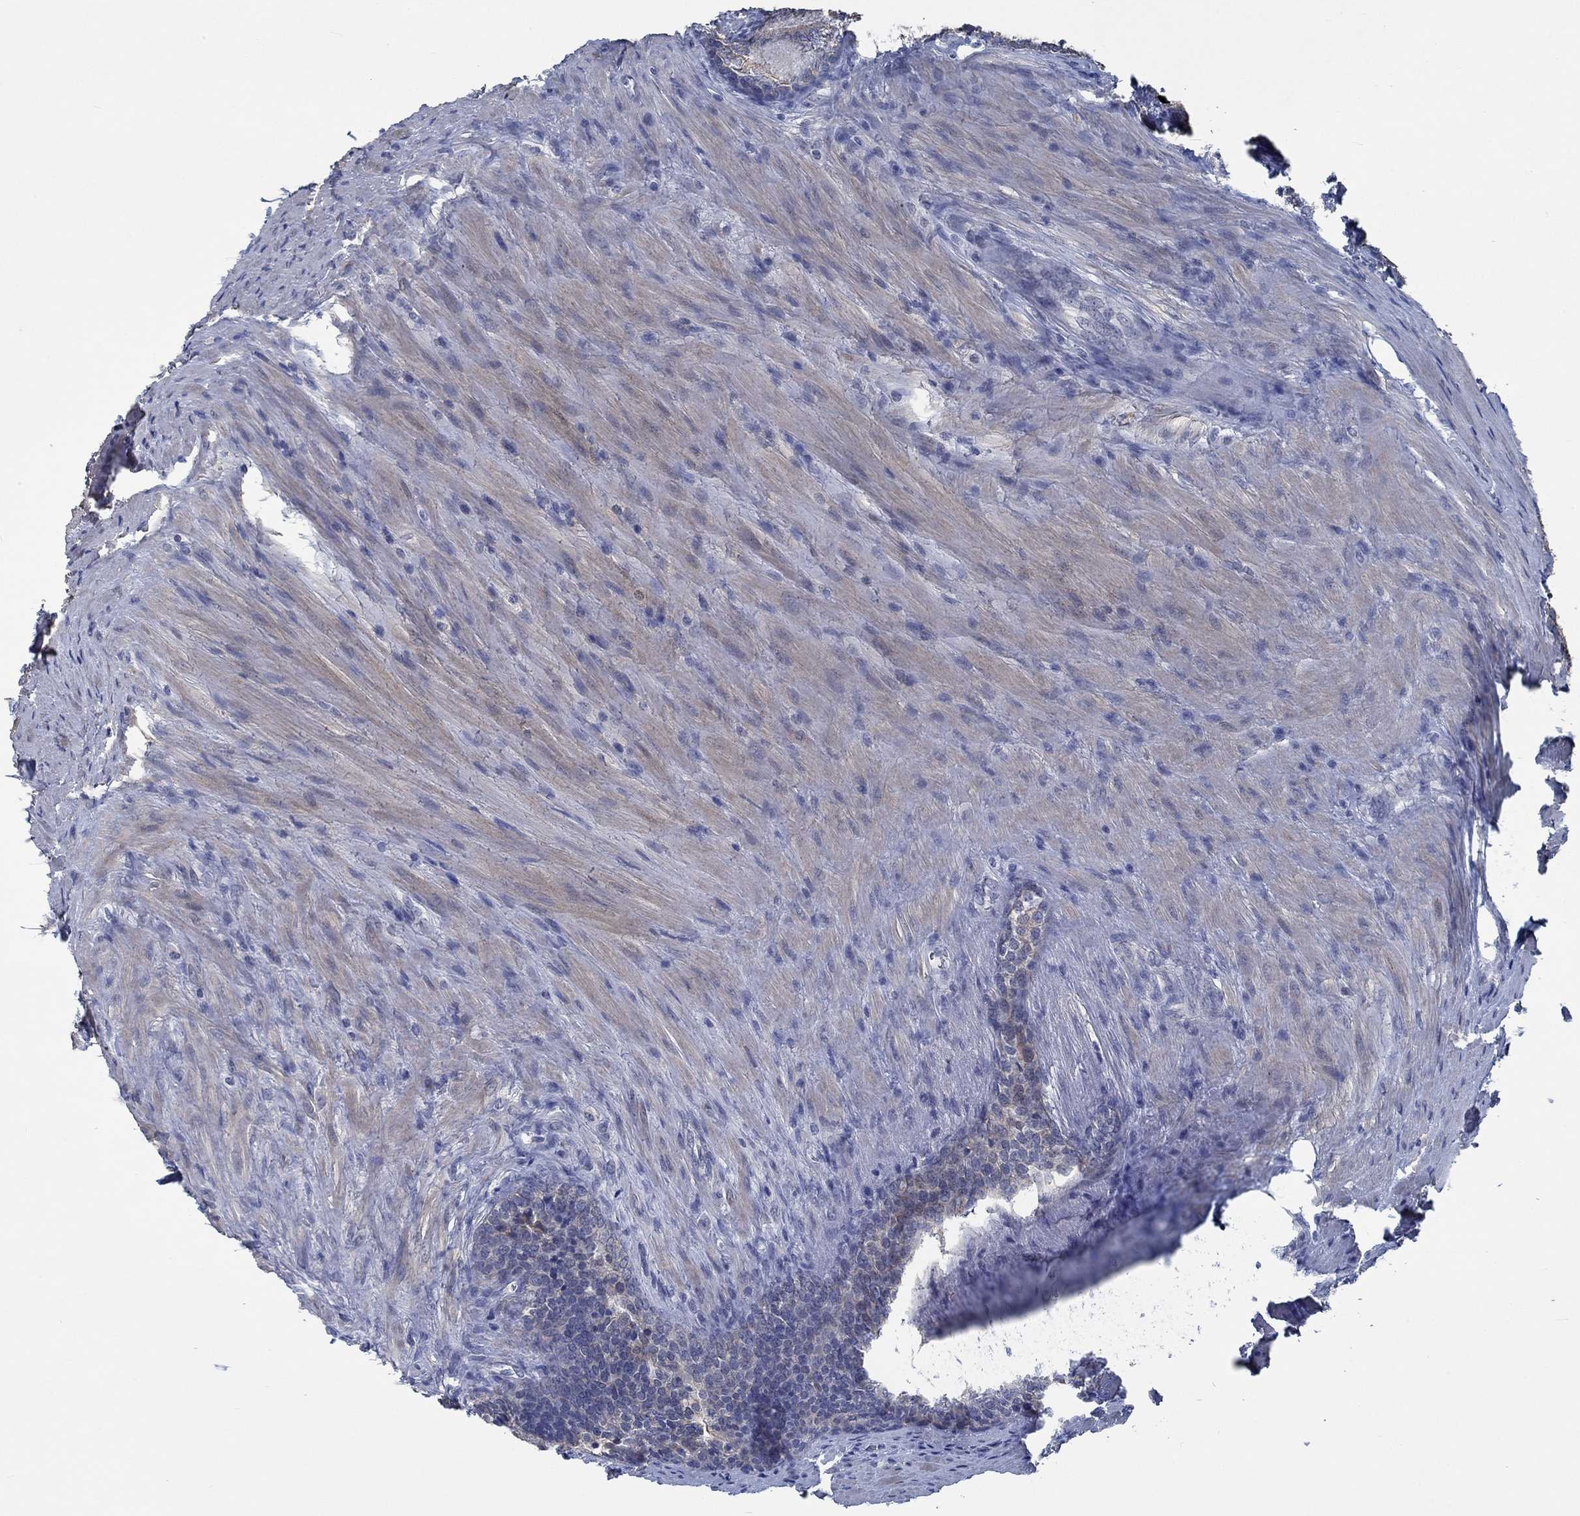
{"staining": {"intensity": "negative", "quantity": "none", "location": "none"}, "tissue": "prostate", "cell_type": "Glandular cells", "image_type": "normal", "snomed": [{"axis": "morphology", "description": "Normal tissue, NOS"}, {"axis": "topography", "description": "Prostate"}], "caption": "Protein analysis of benign prostate exhibits no significant staining in glandular cells. (Brightfield microscopy of DAB (3,3'-diaminobenzidine) IHC at high magnification).", "gene": "OBSCN", "patient": {"sex": "male", "age": 65}}